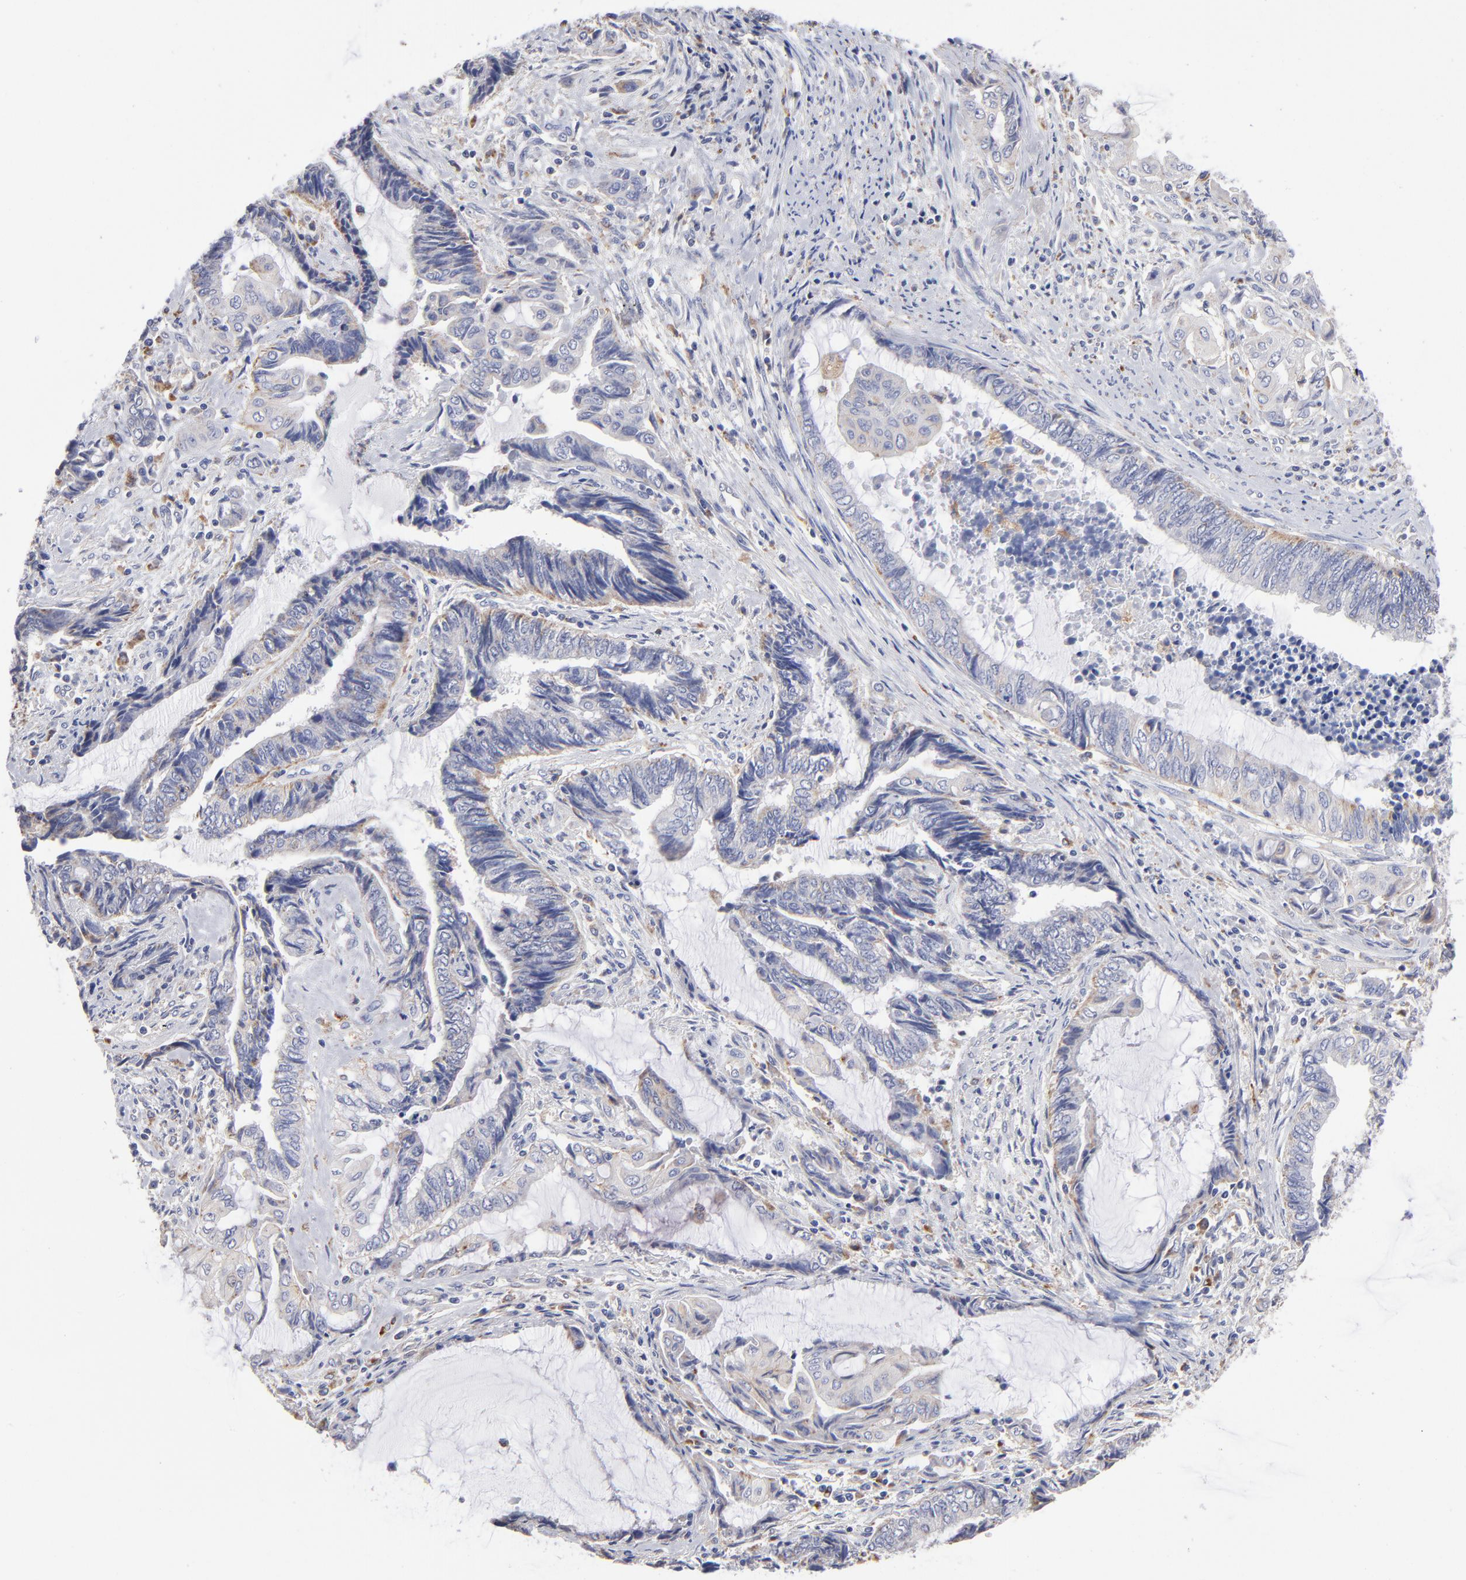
{"staining": {"intensity": "negative", "quantity": "none", "location": "none"}, "tissue": "endometrial cancer", "cell_type": "Tumor cells", "image_type": "cancer", "snomed": [{"axis": "morphology", "description": "Adenocarcinoma, NOS"}, {"axis": "topography", "description": "Uterus"}, {"axis": "topography", "description": "Endometrium"}], "caption": "There is no significant positivity in tumor cells of endometrial adenocarcinoma. (Brightfield microscopy of DAB (3,3'-diaminobenzidine) IHC at high magnification).", "gene": "RRAGB", "patient": {"sex": "female", "age": 70}}